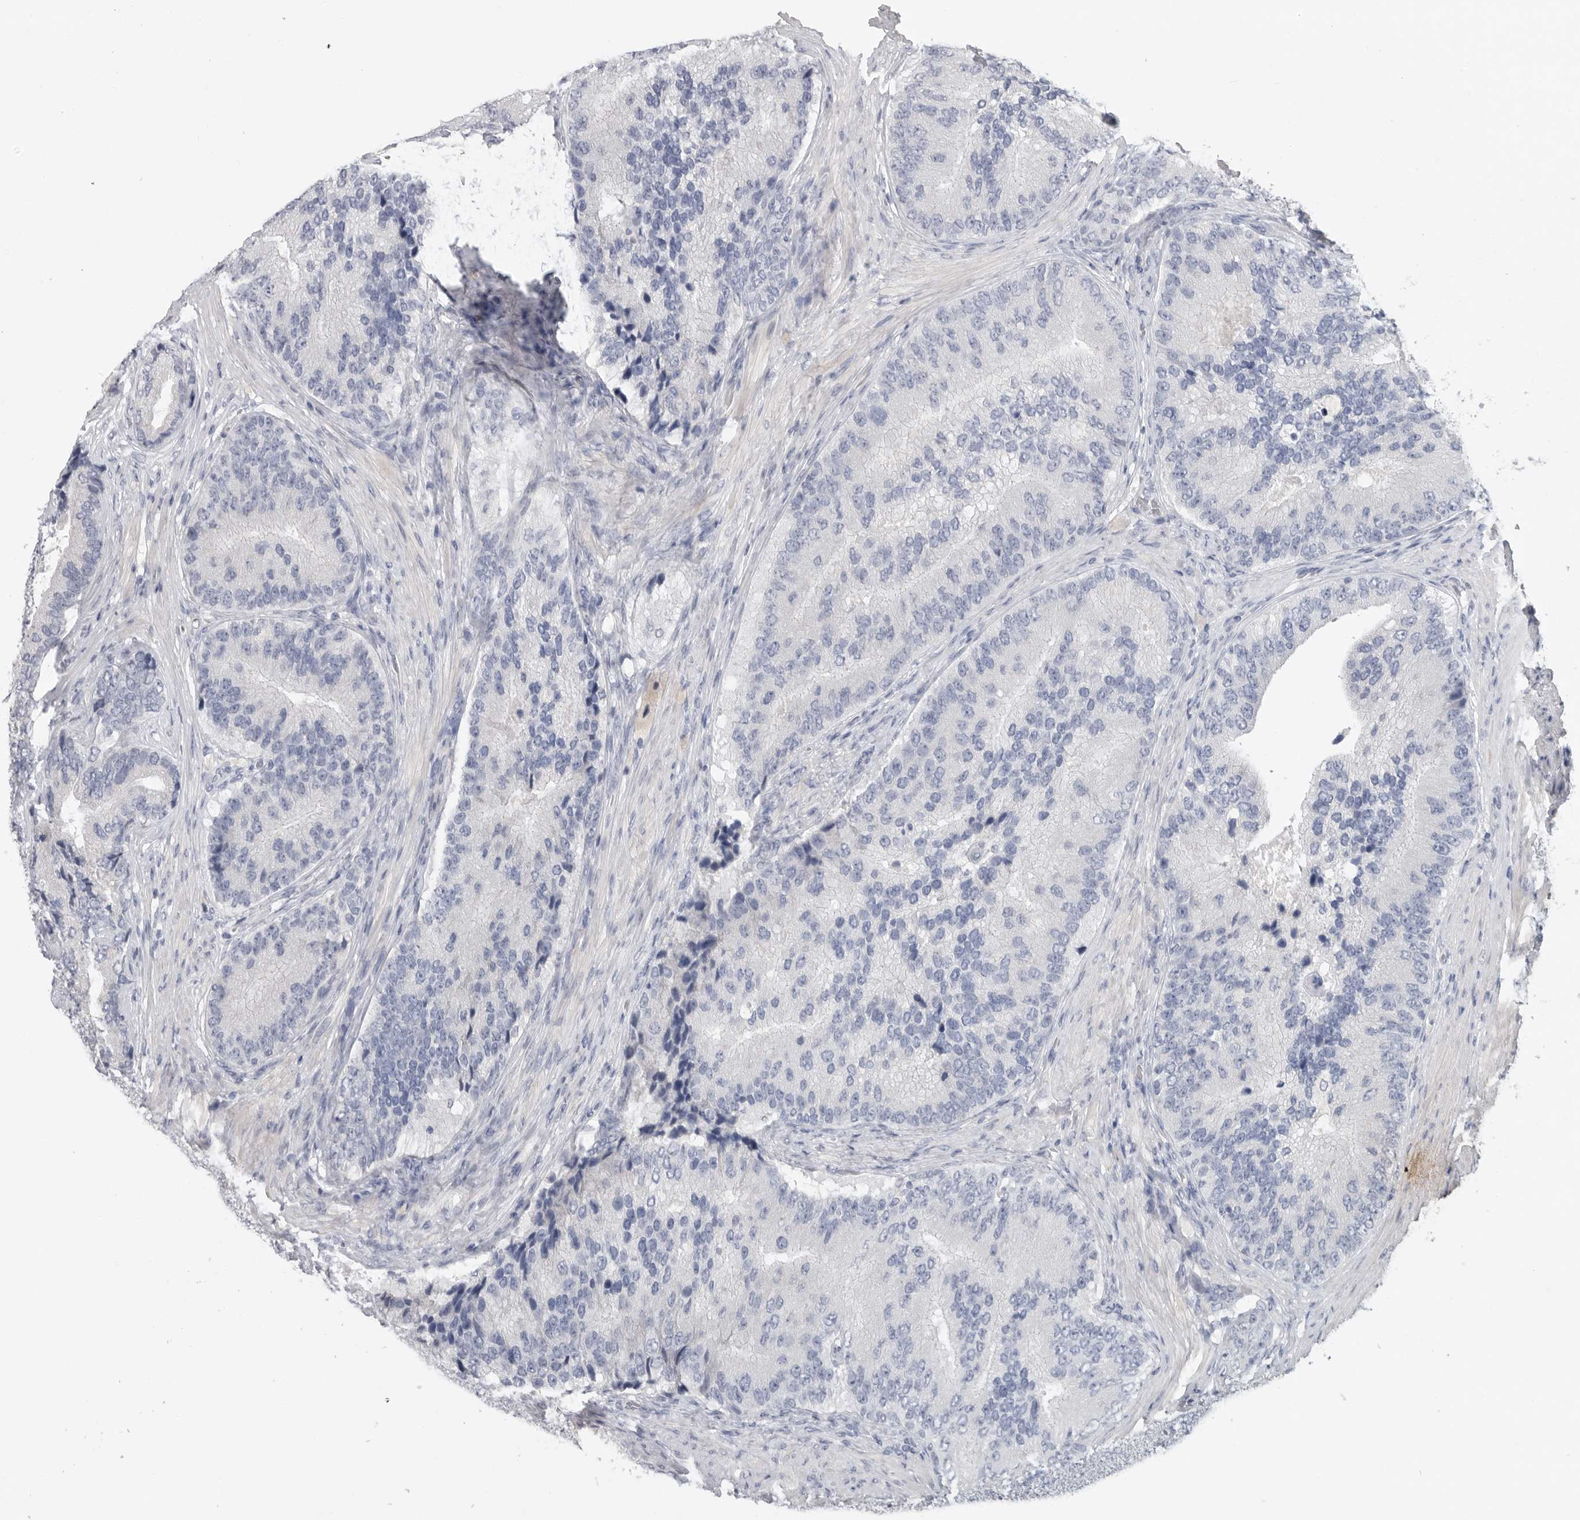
{"staining": {"intensity": "negative", "quantity": "none", "location": "none"}, "tissue": "prostate cancer", "cell_type": "Tumor cells", "image_type": "cancer", "snomed": [{"axis": "morphology", "description": "Adenocarcinoma, High grade"}, {"axis": "topography", "description": "Prostate"}], "caption": "Image shows no protein staining in tumor cells of prostate adenocarcinoma (high-grade) tissue.", "gene": "REG4", "patient": {"sex": "male", "age": 70}}